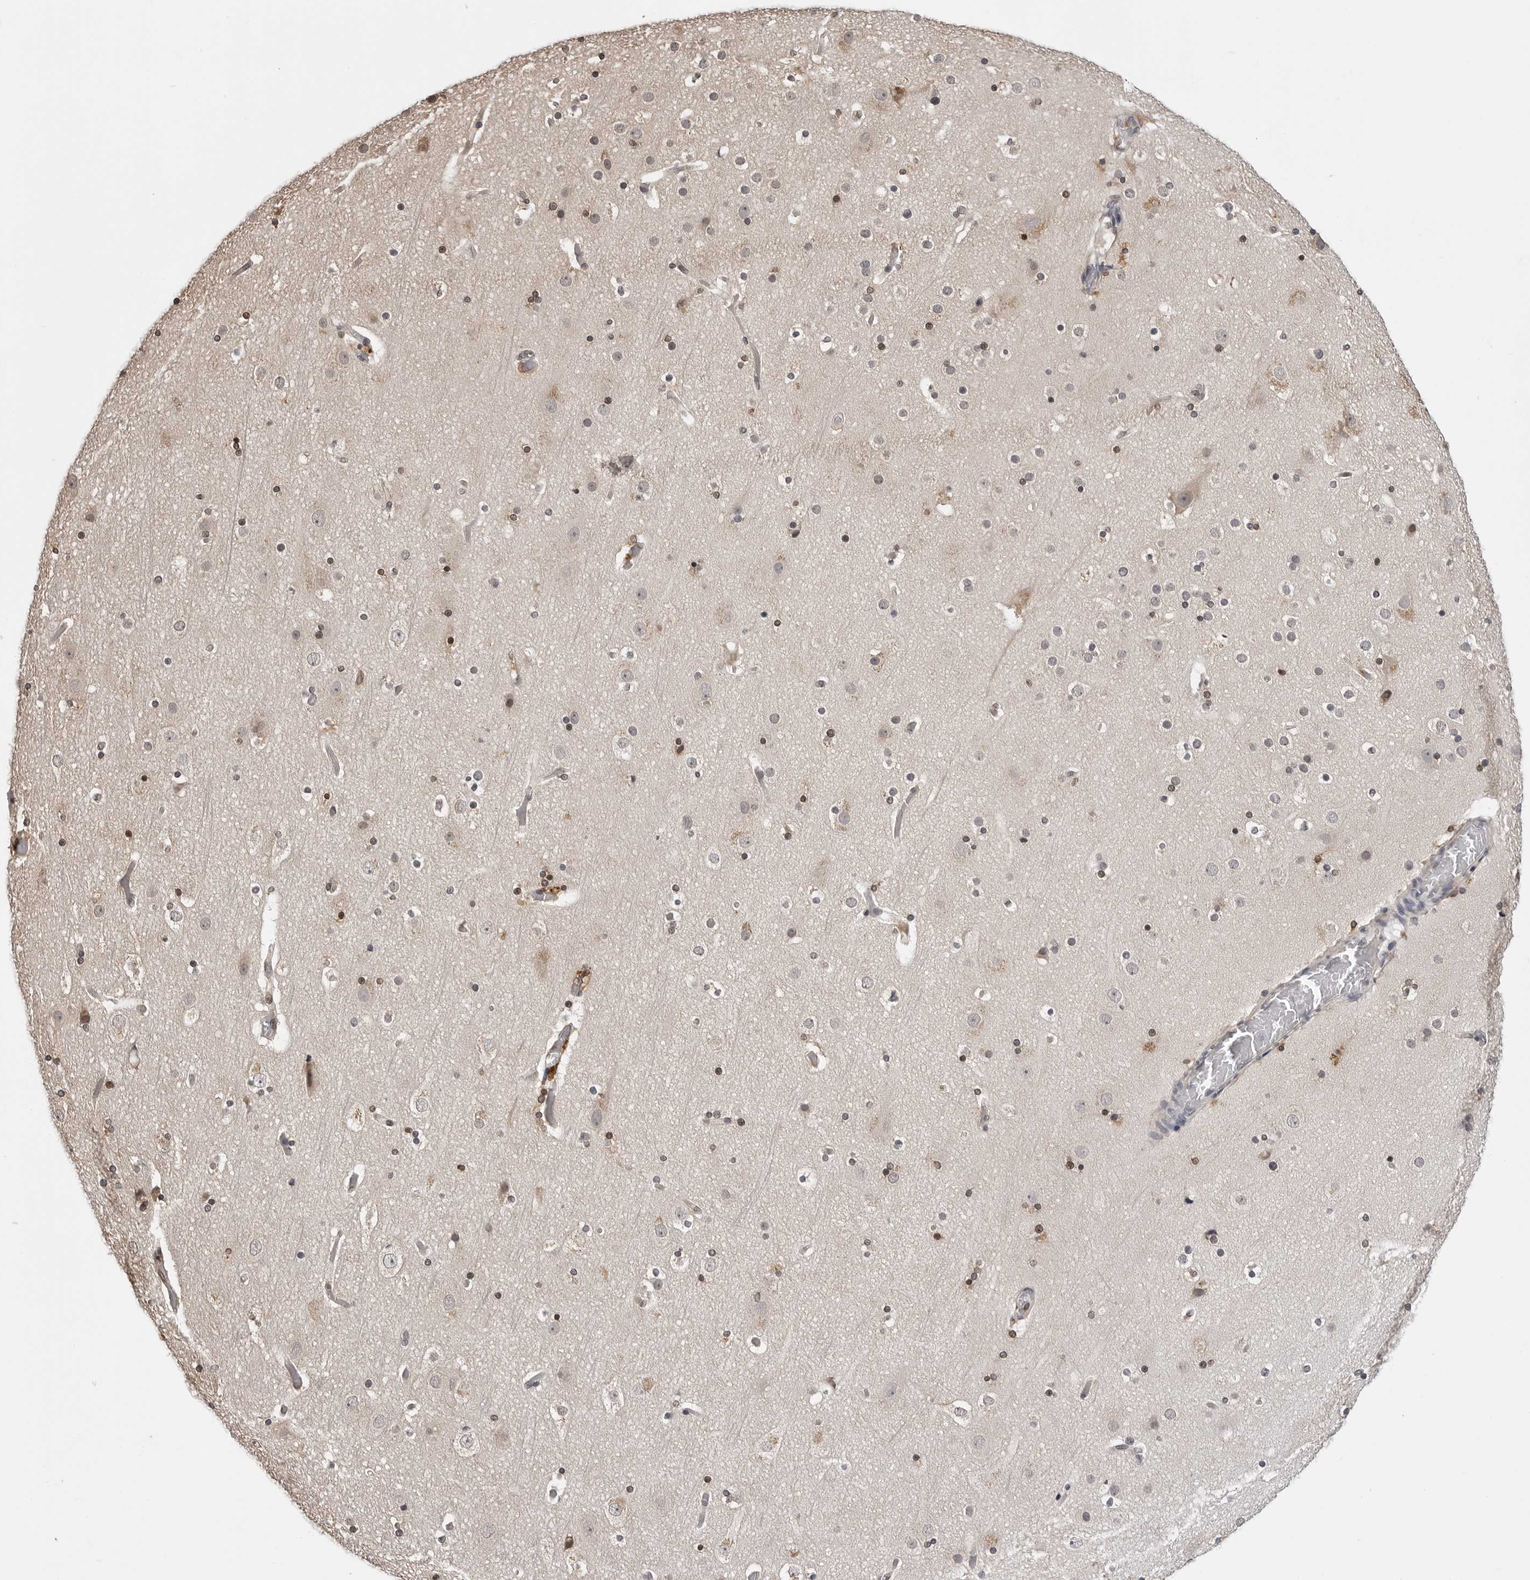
{"staining": {"intensity": "negative", "quantity": "none", "location": "none"}, "tissue": "cerebral cortex", "cell_type": "Endothelial cells", "image_type": "normal", "snomed": [{"axis": "morphology", "description": "Normal tissue, NOS"}, {"axis": "topography", "description": "Cerebral cortex"}], "caption": "Photomicrograph shows no protein staining in endothelial cells of normal cerebral cortex. (DAB (3,3'-diaminobenzidine) IHC with hematoxylin counter stain).", "gene": "TRMT13", "patient": {"sex": "male", "age": 57}}